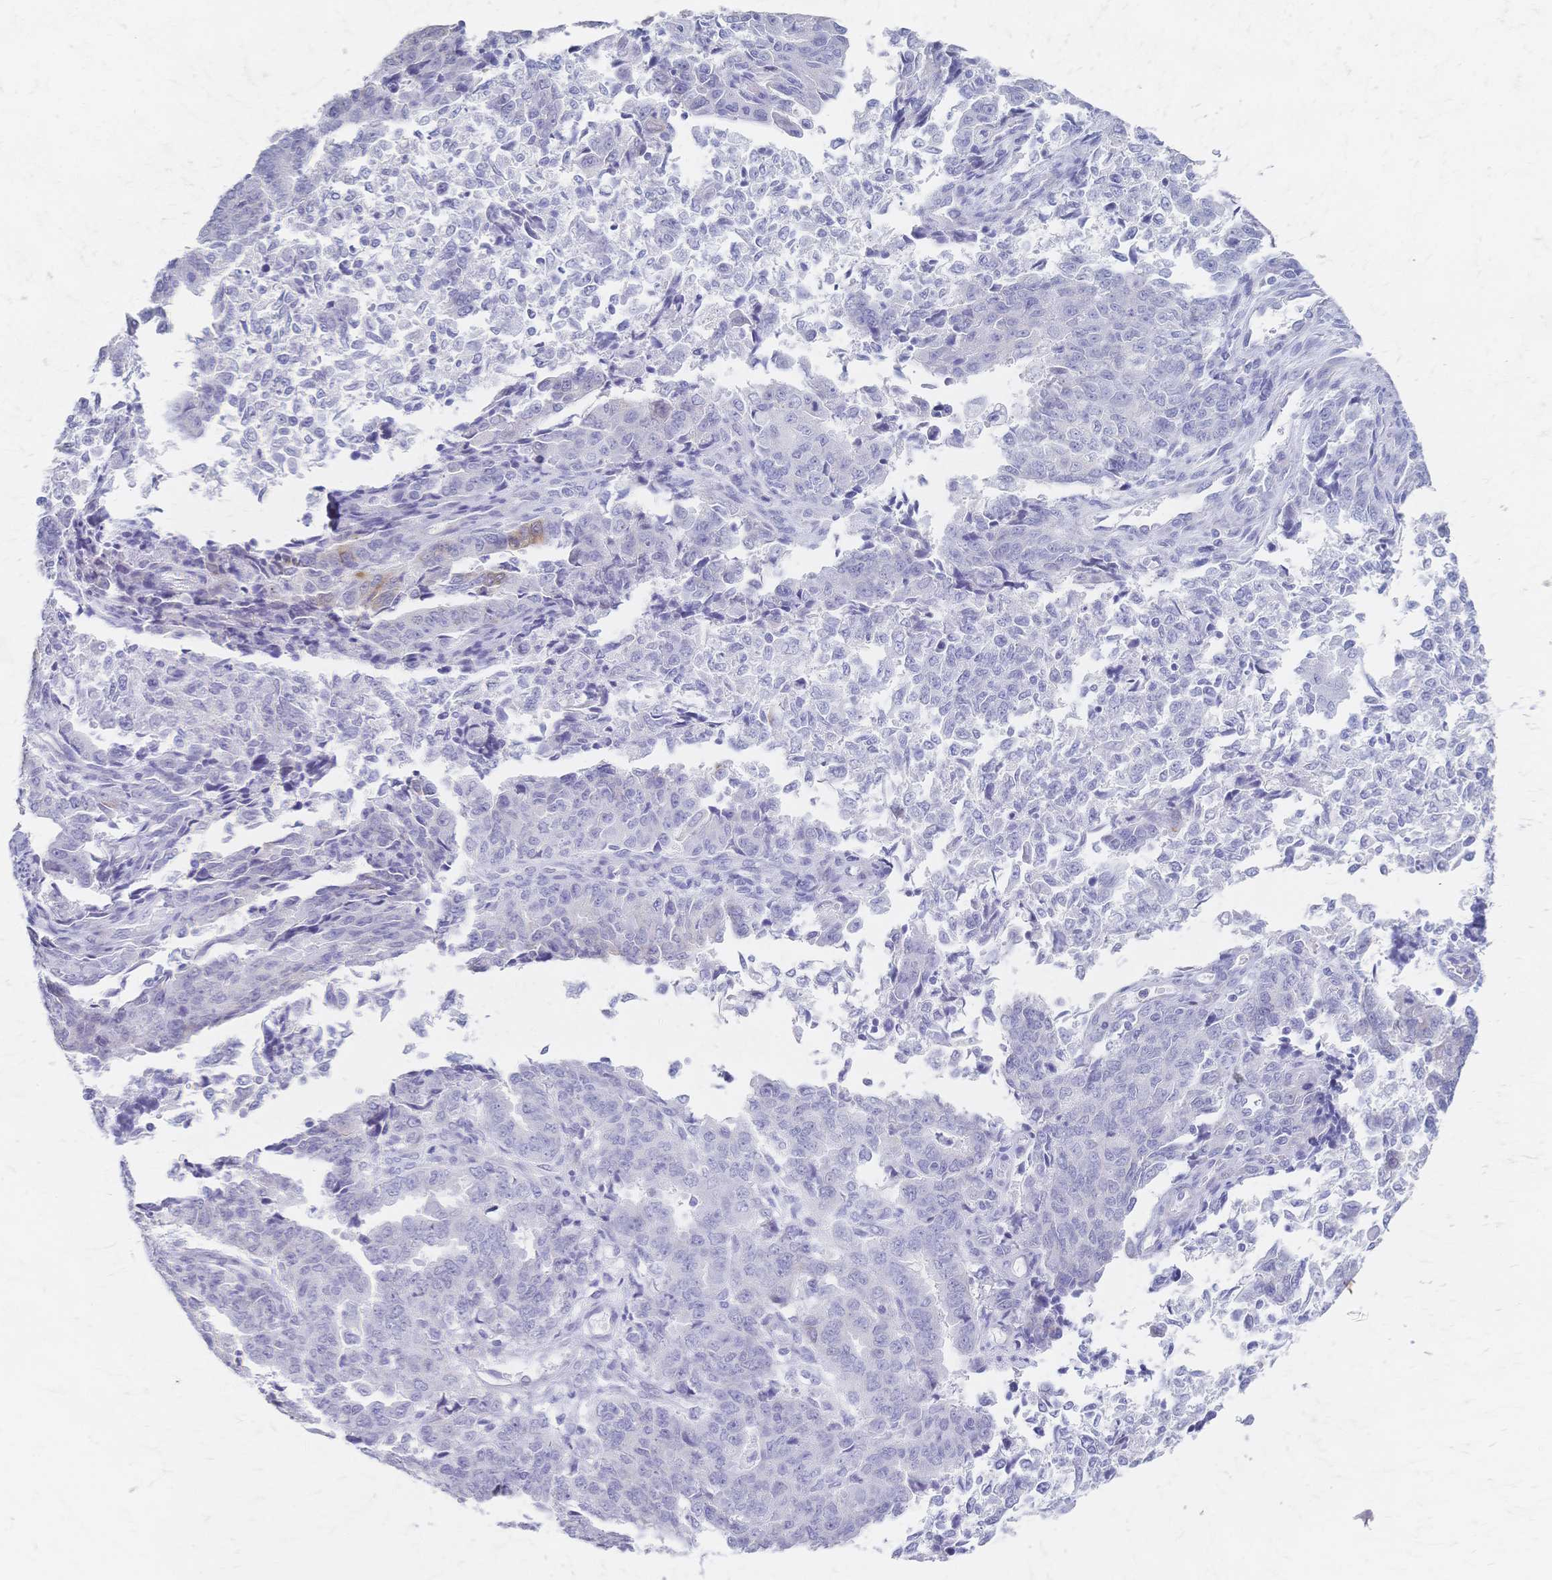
{"staining": {"intensity": "negative", "quantity": "none", "location": "none"}, "tissue": "endometrial cancer", "cell_type": "Tumor cells", "image_type": "cancer", "snomed": [{"axis": "morphology", "description": "Adenocarcinoma, NOS"}, {"axis": "topography", "description": "Endometrium"}], "caption": "An immunohistochemistry (IHC) micrograph of endometrial cancer is shown. There is no staining in tumor cells of endometrial cancer.", "gene": "CYB5A", "patient": {"sex": "female", "age": 50}}